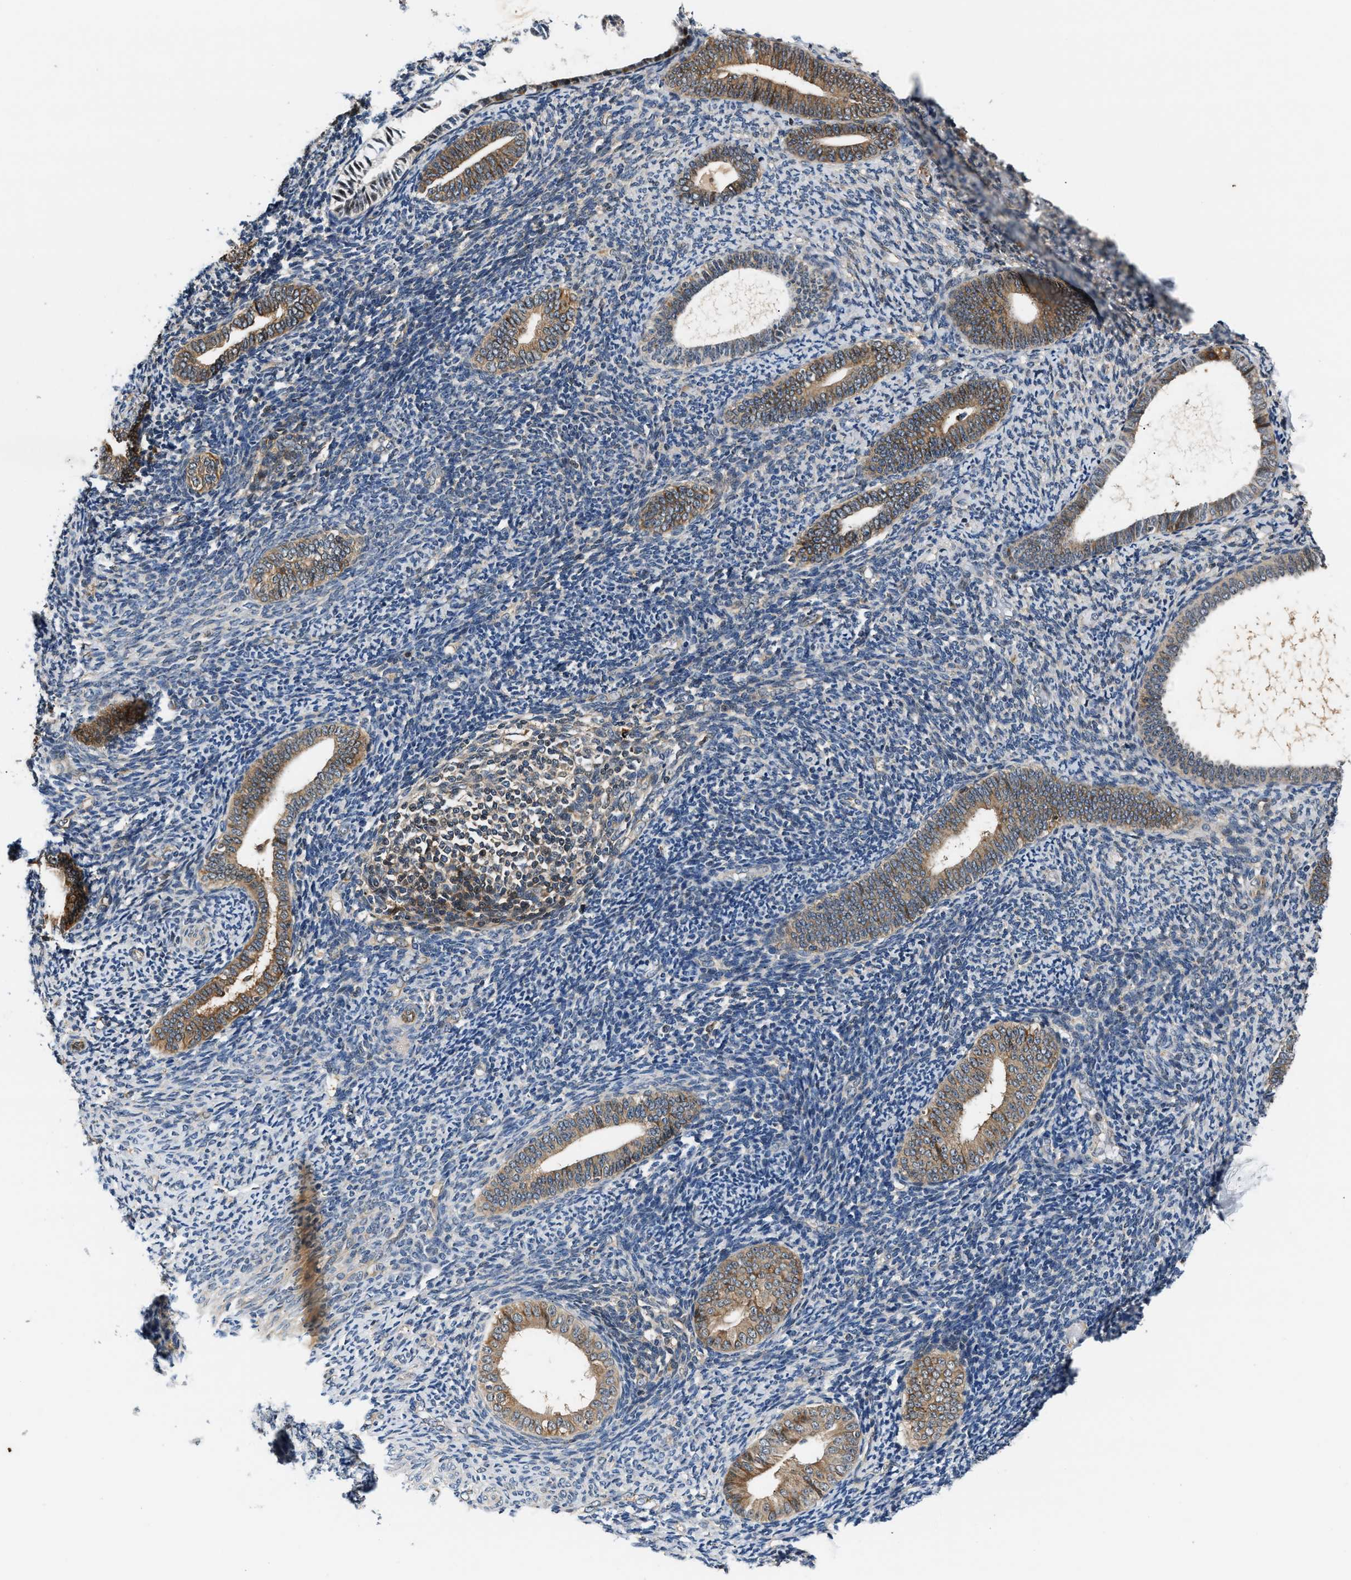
{"staining": {"intensity": "weak", "quantity": "<25%", "location": "cytoplasmic/membranous"}, "tissue": "endometrium", "cell_type": "Cells in endometrial stroma", "image_type": "normal", "snomed": [{"axis": "morphology", "description": "Normal tissue, NOS"}, {"axis": "topography", "description": "Endometrium"}], "caption": "Immunohistochemical staining of unremarkable human endometrium reveals no significant expression in cells in endometrial stroma. The staining is performed using DAB (3,3'-diaminobenzidine) brown chromogen with nuclei counter-stained in using hematoxylin.", "gene": "TUT7", "patient": {"sex": "female", "age": 66}}